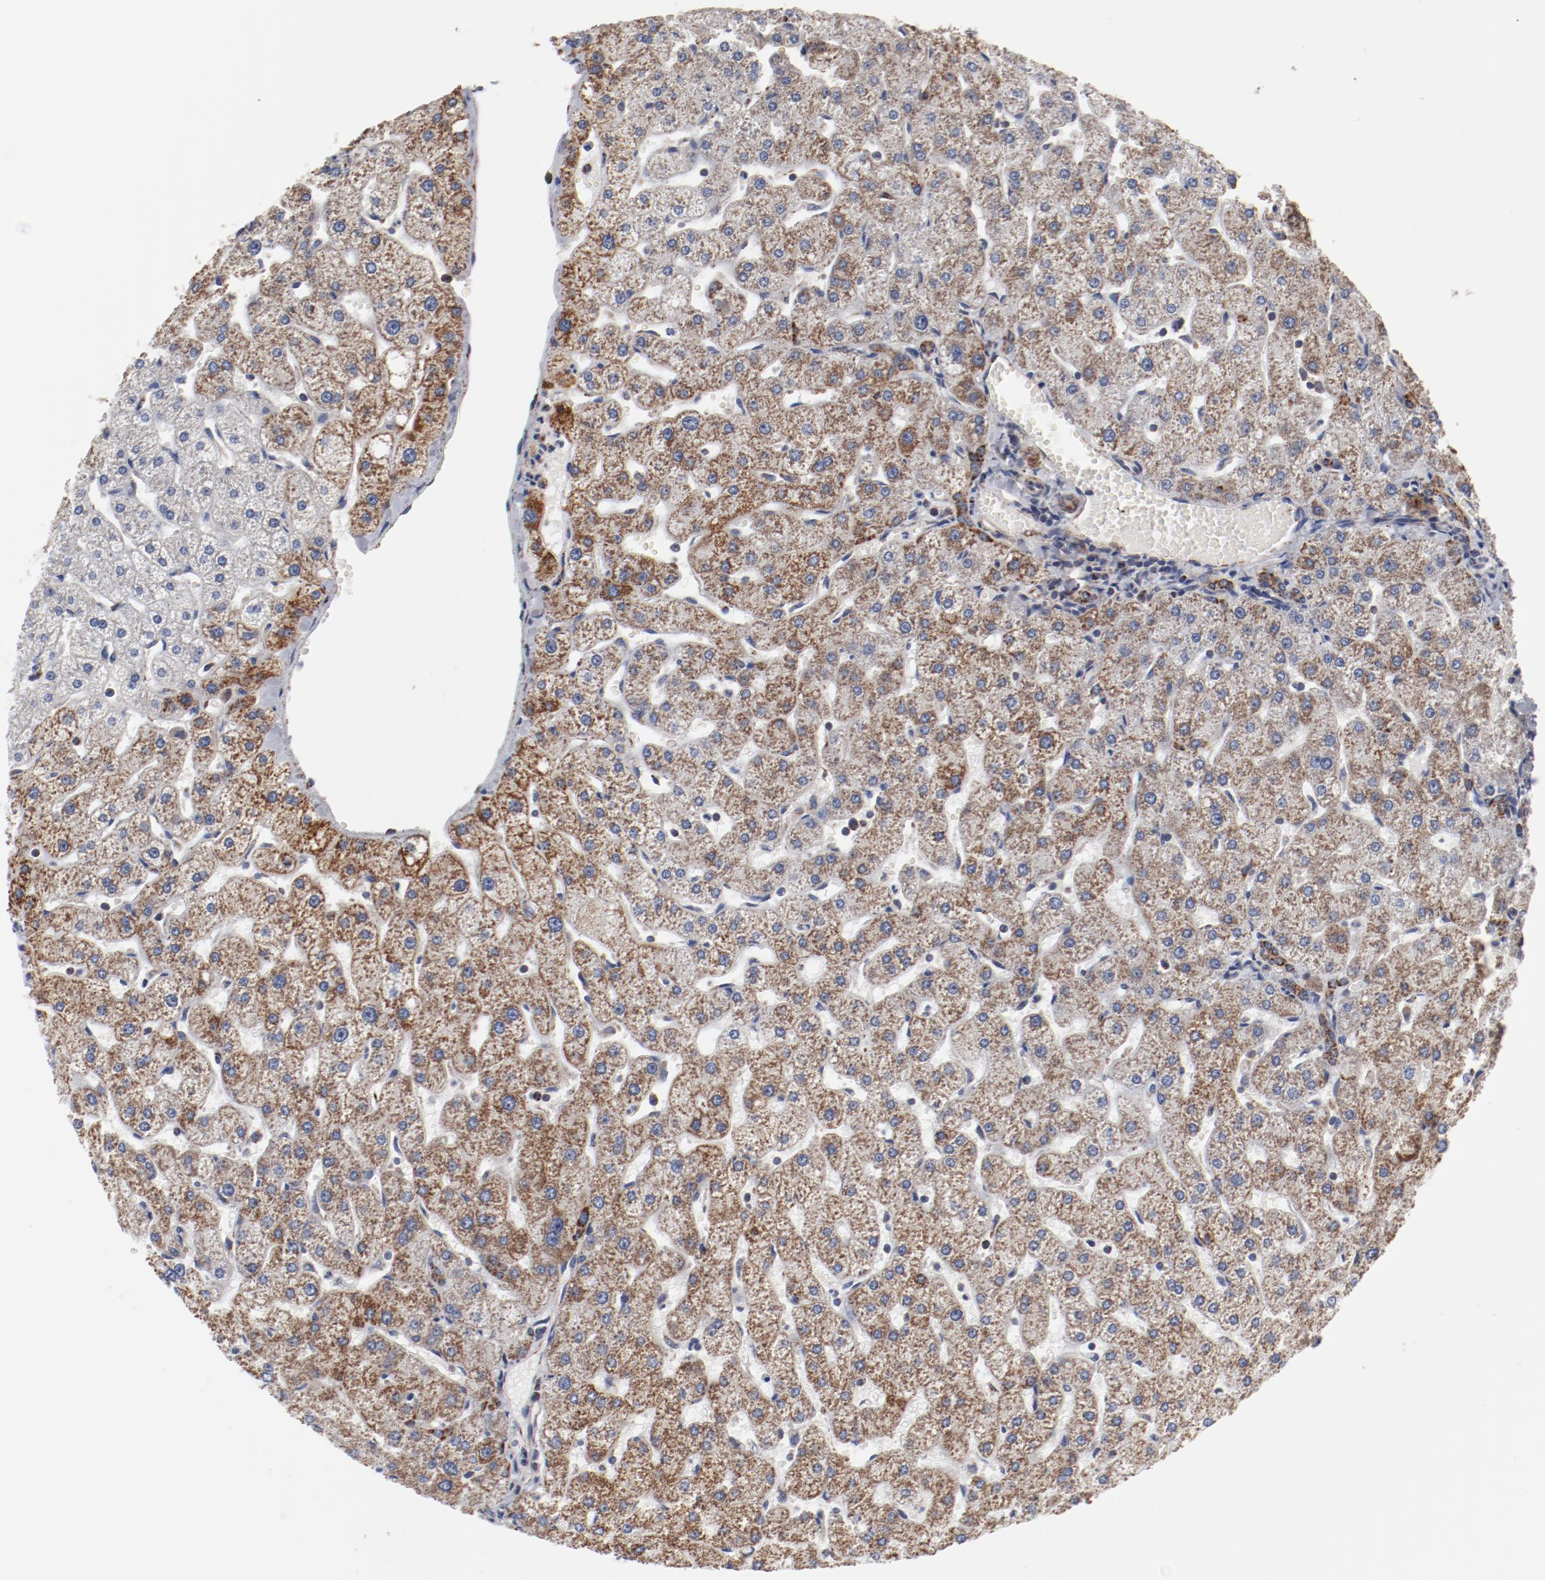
{"staining": {"intensity": "moderate", "quantity": ">75%", "location": "cytoplasmic/membranous"}, "tissue": "liver", "cell_type": "Cholangiocytes", "image_type": "normal", "snomed": [{"axis": "morphology", "description": "Normal tissue, NOS"}, {"axis": "topography", "description": "Liver"}], "caption": "Moderate cytoplasmic/membranous expression for a protein is identified in approximately >75% of cholangiocytes of normal liver using IHC.", "gene": "NDUFV2", "patient": {"sex": "male", "age": 67}}